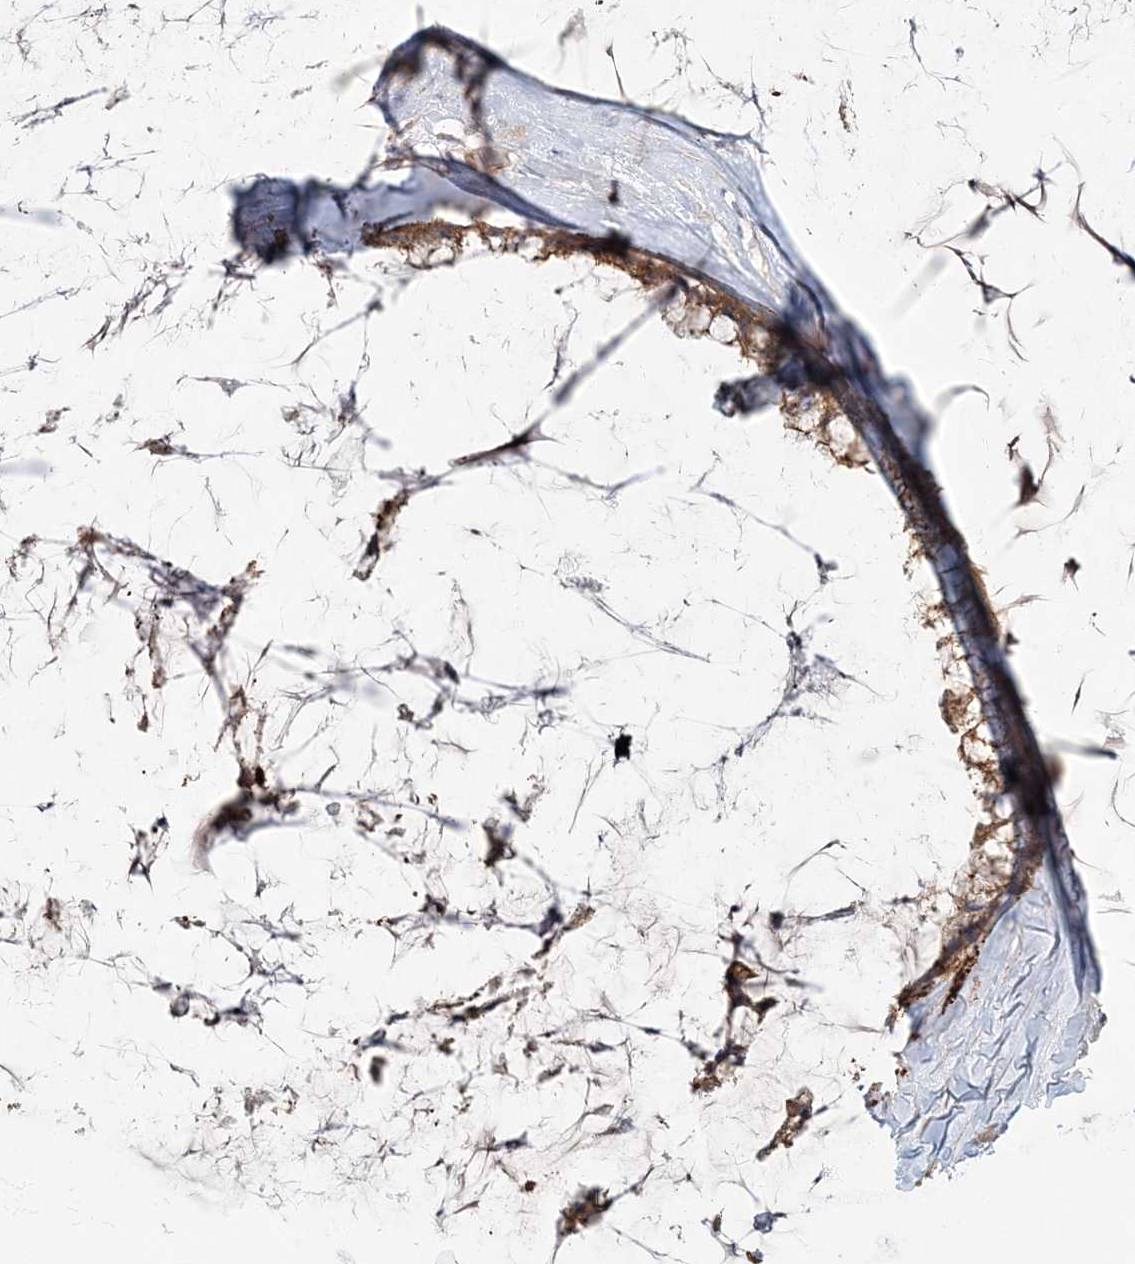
{"staining": {"intensity": "moderate", "quantity": ">75%", "location": "cytoplasmic/membranous"}, "tissue": "ovarian cancer", "cell_type": "Tumor cells", "image_type": "cancer", "snomed": [{"axis": "morphology", "description": "Cystadenocarcinoma, mucinous, NOS"}, {"axis": "topography", "description": "Ovary"}], "caption": "High-power microscopy captured an immunohistochemistry (IHC) micrograph of ovarian cancer (mucinous cystadenocarcinoma), revealing moderate cytoplasmic/membranous positivity in about >75% of tumor cells.", "gene": "MAT2B", "patient": {"sex": "female", "age": 39}}